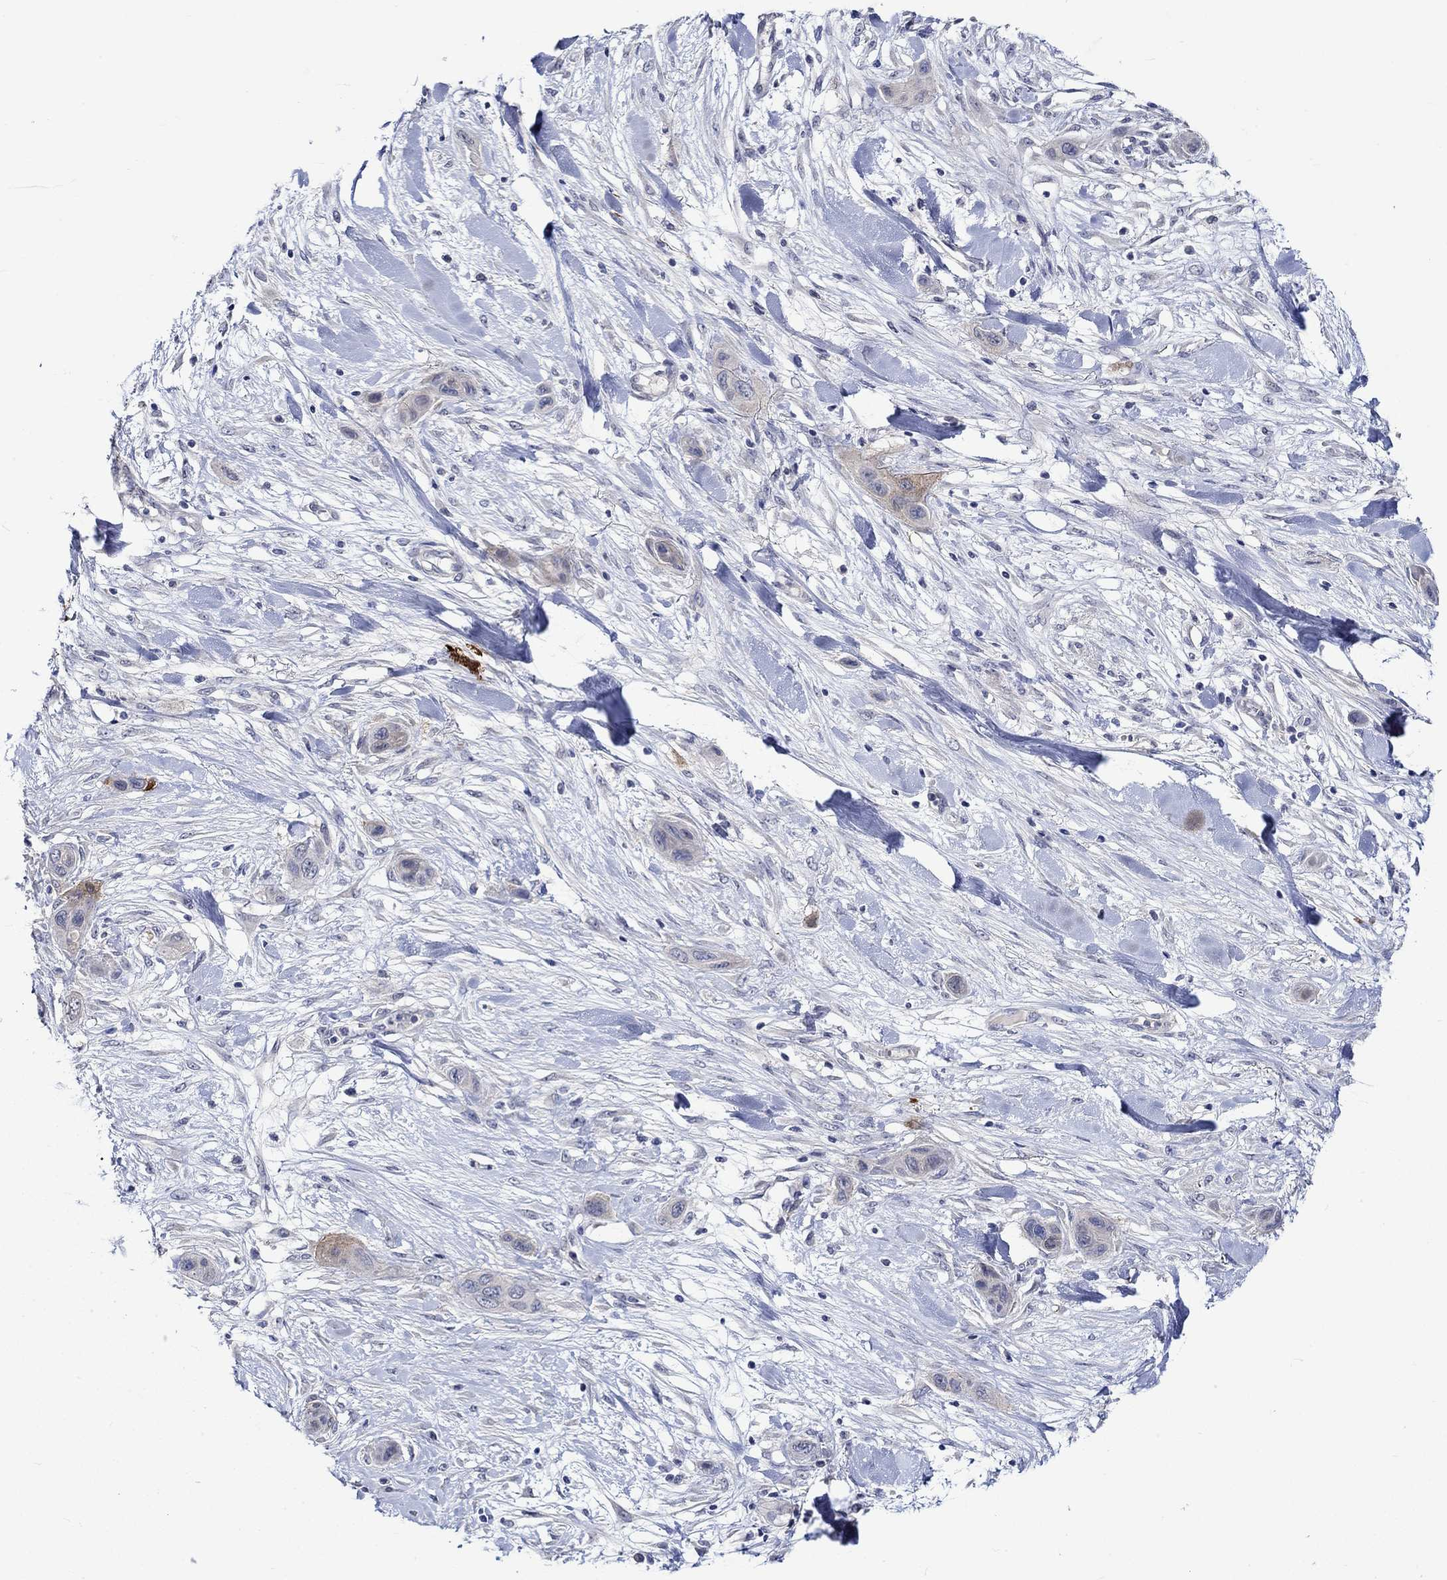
{"staining": {"intensity": "weak", "quantity": "25%-75%", "location": "cytoplasmic/membranous"}, "tissue": "skin cancer", "cell_type": "Tumor cells", "image_type": "cancer", "snomed": [{"axis": "morphology", "description": "Squamous cell carcinoma, NOS"}, {"axis": "topography", "description": "Skin"}], "caption": "Skin cancer (squamous cell carcinoma) tissue displays weak cytoplasmic/membranous positivity in about 25%-75% of tumor cells, visualized by immunohistochemistry.", "gene": "CRYAB", "patient": {"sex": "male", "age": 79}}